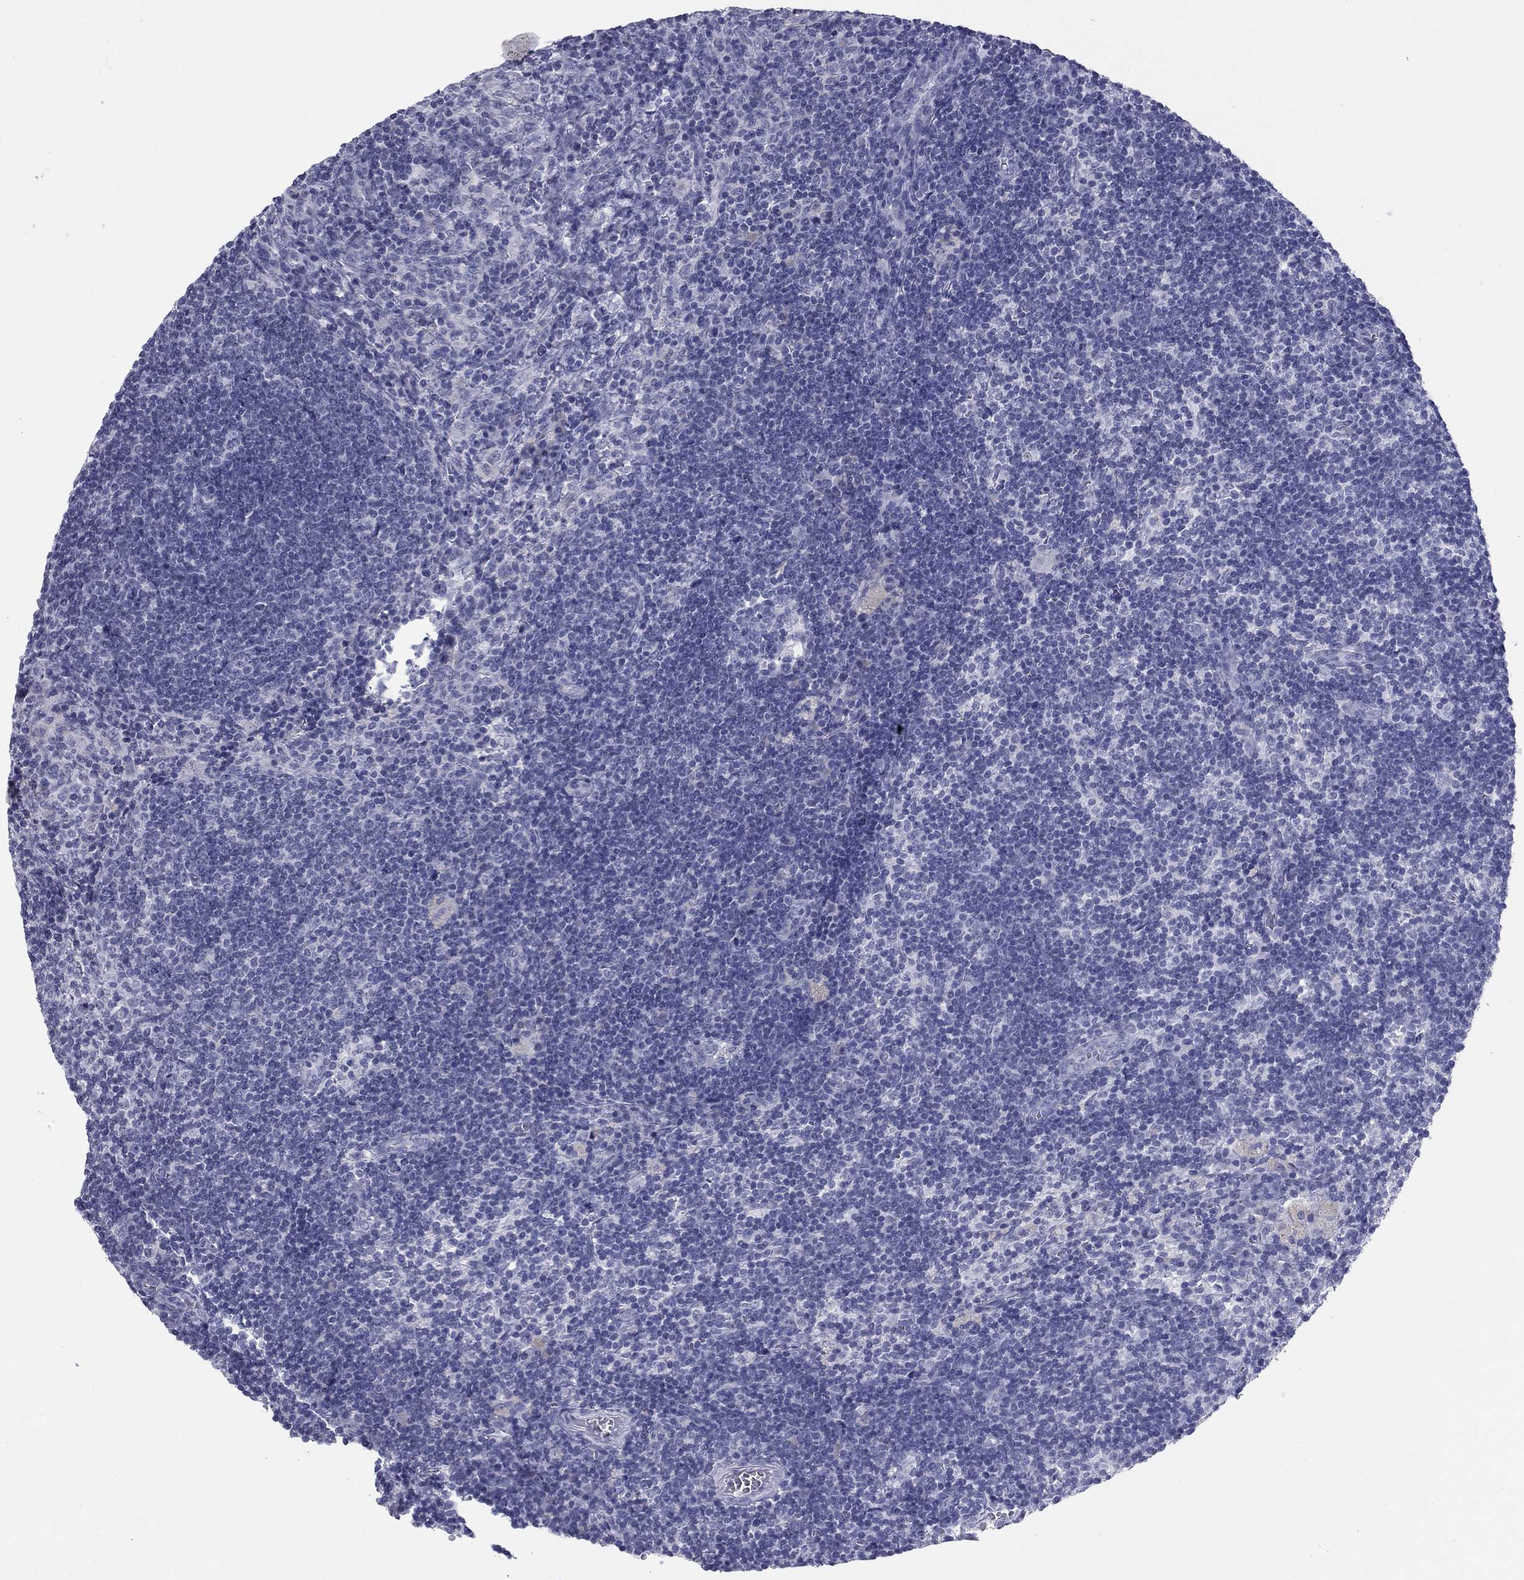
{"staining": {"intensity": "negative", "quantity": "none", "location": "none"}, "tissue": "lymph node", "cell_type": "Non-germinal center cells", "image_type": "normal", "snomed": [{"axis": "morphology", "description": "Normal tissue, NOS"}, {"axis": "morphology", "description": "Adenocarcinoma, NOS"}, {"axis": "topography", "description": "Lymph node"}, {"axis": "topography", "description": "Pancreas"}], "caption": "The histopathology image exhibits no significant positivity in non-germinal center cells of lymph node. (Brightfield microscopy of DAB IHC at high magnification).", "gene": "ABCC2", "patient": {"sex": "female", "age": 58}}